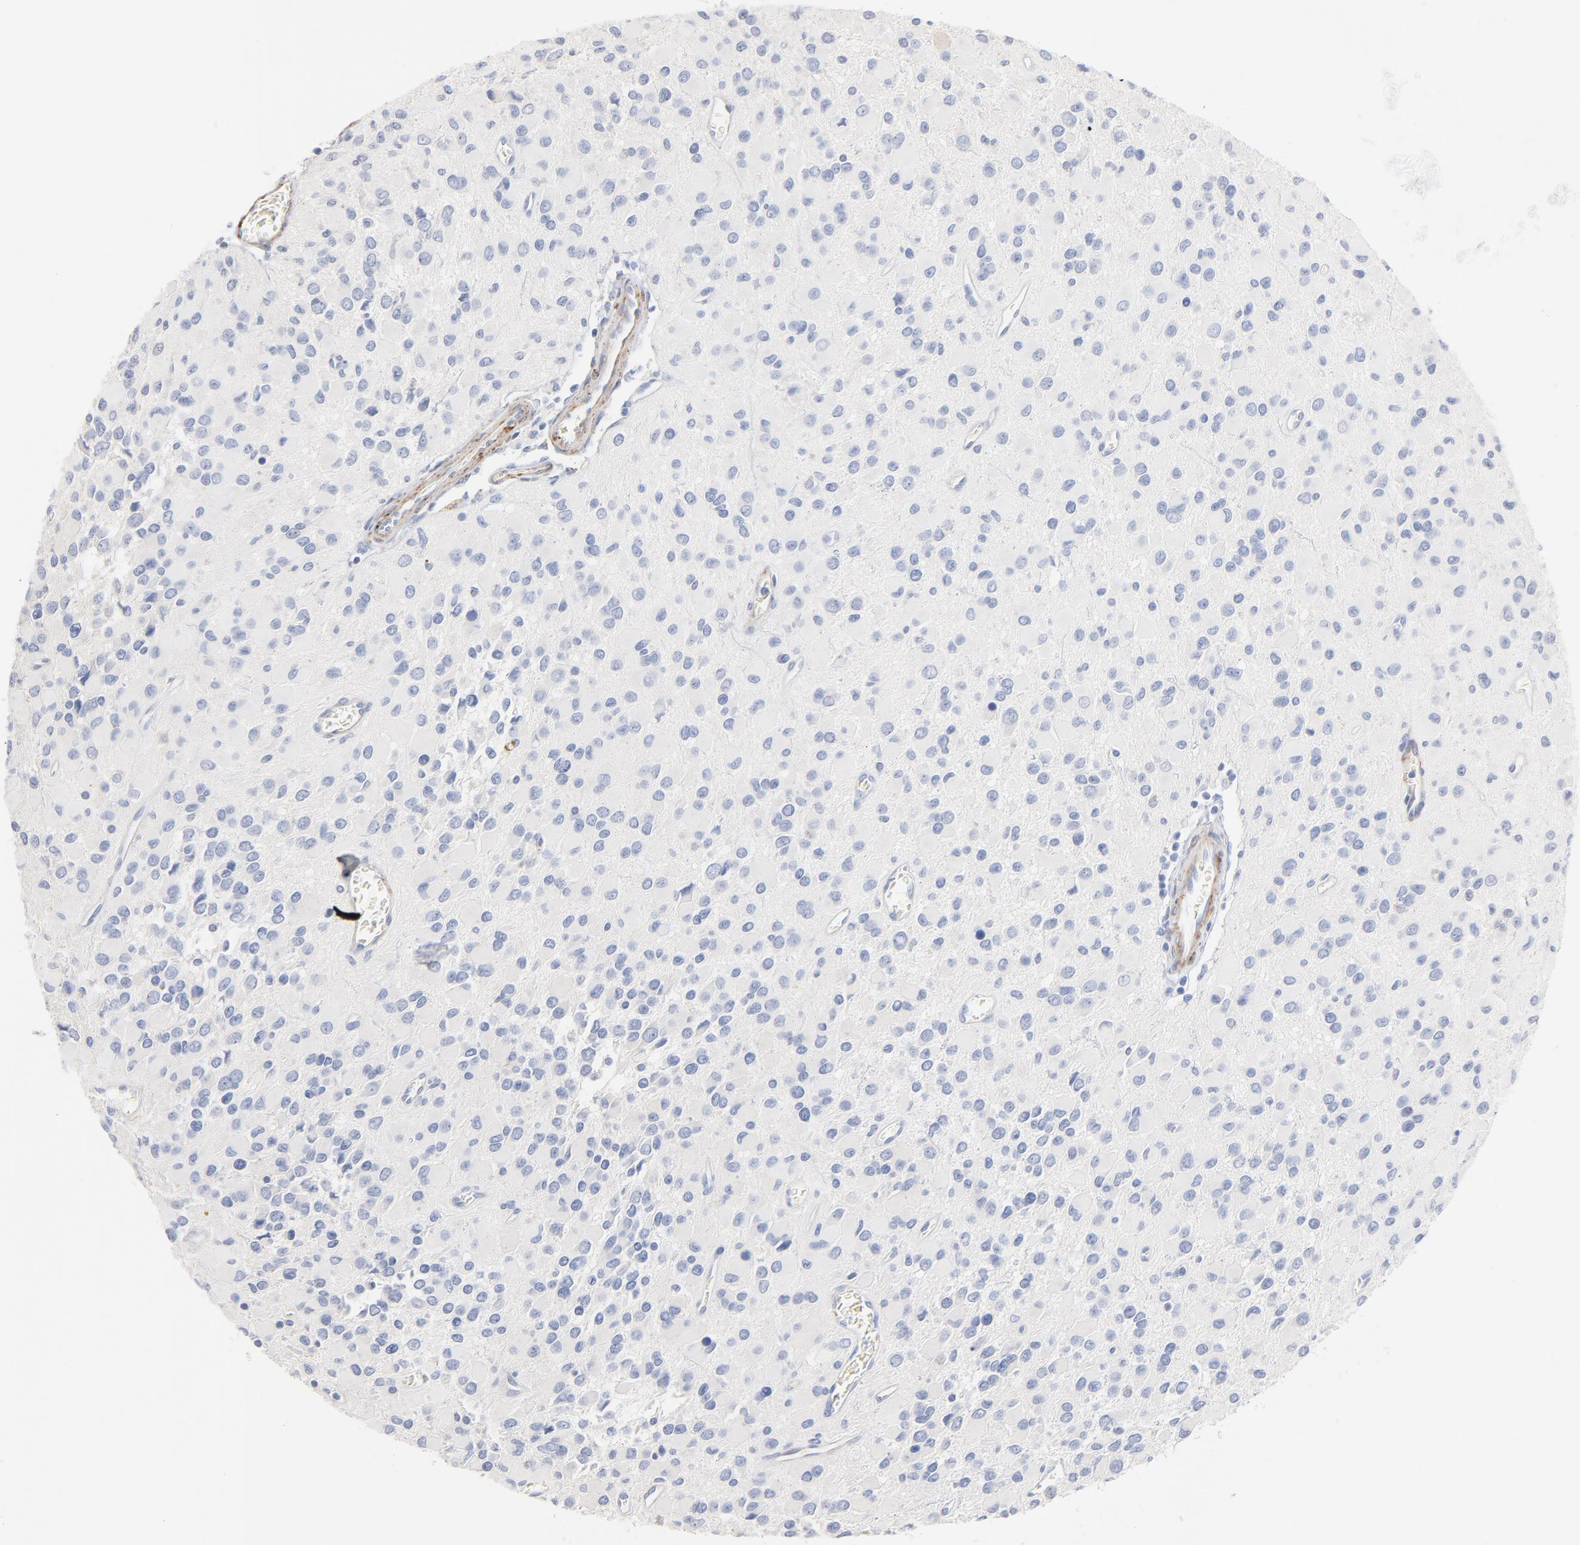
{"staining": {"intensity": "negative", "quantity": "none", "location": "none"}, "tissue": "glioma", "cell_type": "Tumor cells", "image_type": "cancer", "snomed": [{"axis": "morphology", "description": "Glioma, malignant, Low grade"}, {"axis": "topography", "description": "Brain"}], "caption": "There is no significant expression in tumor cells of glioma.", "gene": "AGTR1", "patient": {"sex": "male", "age": 42}}